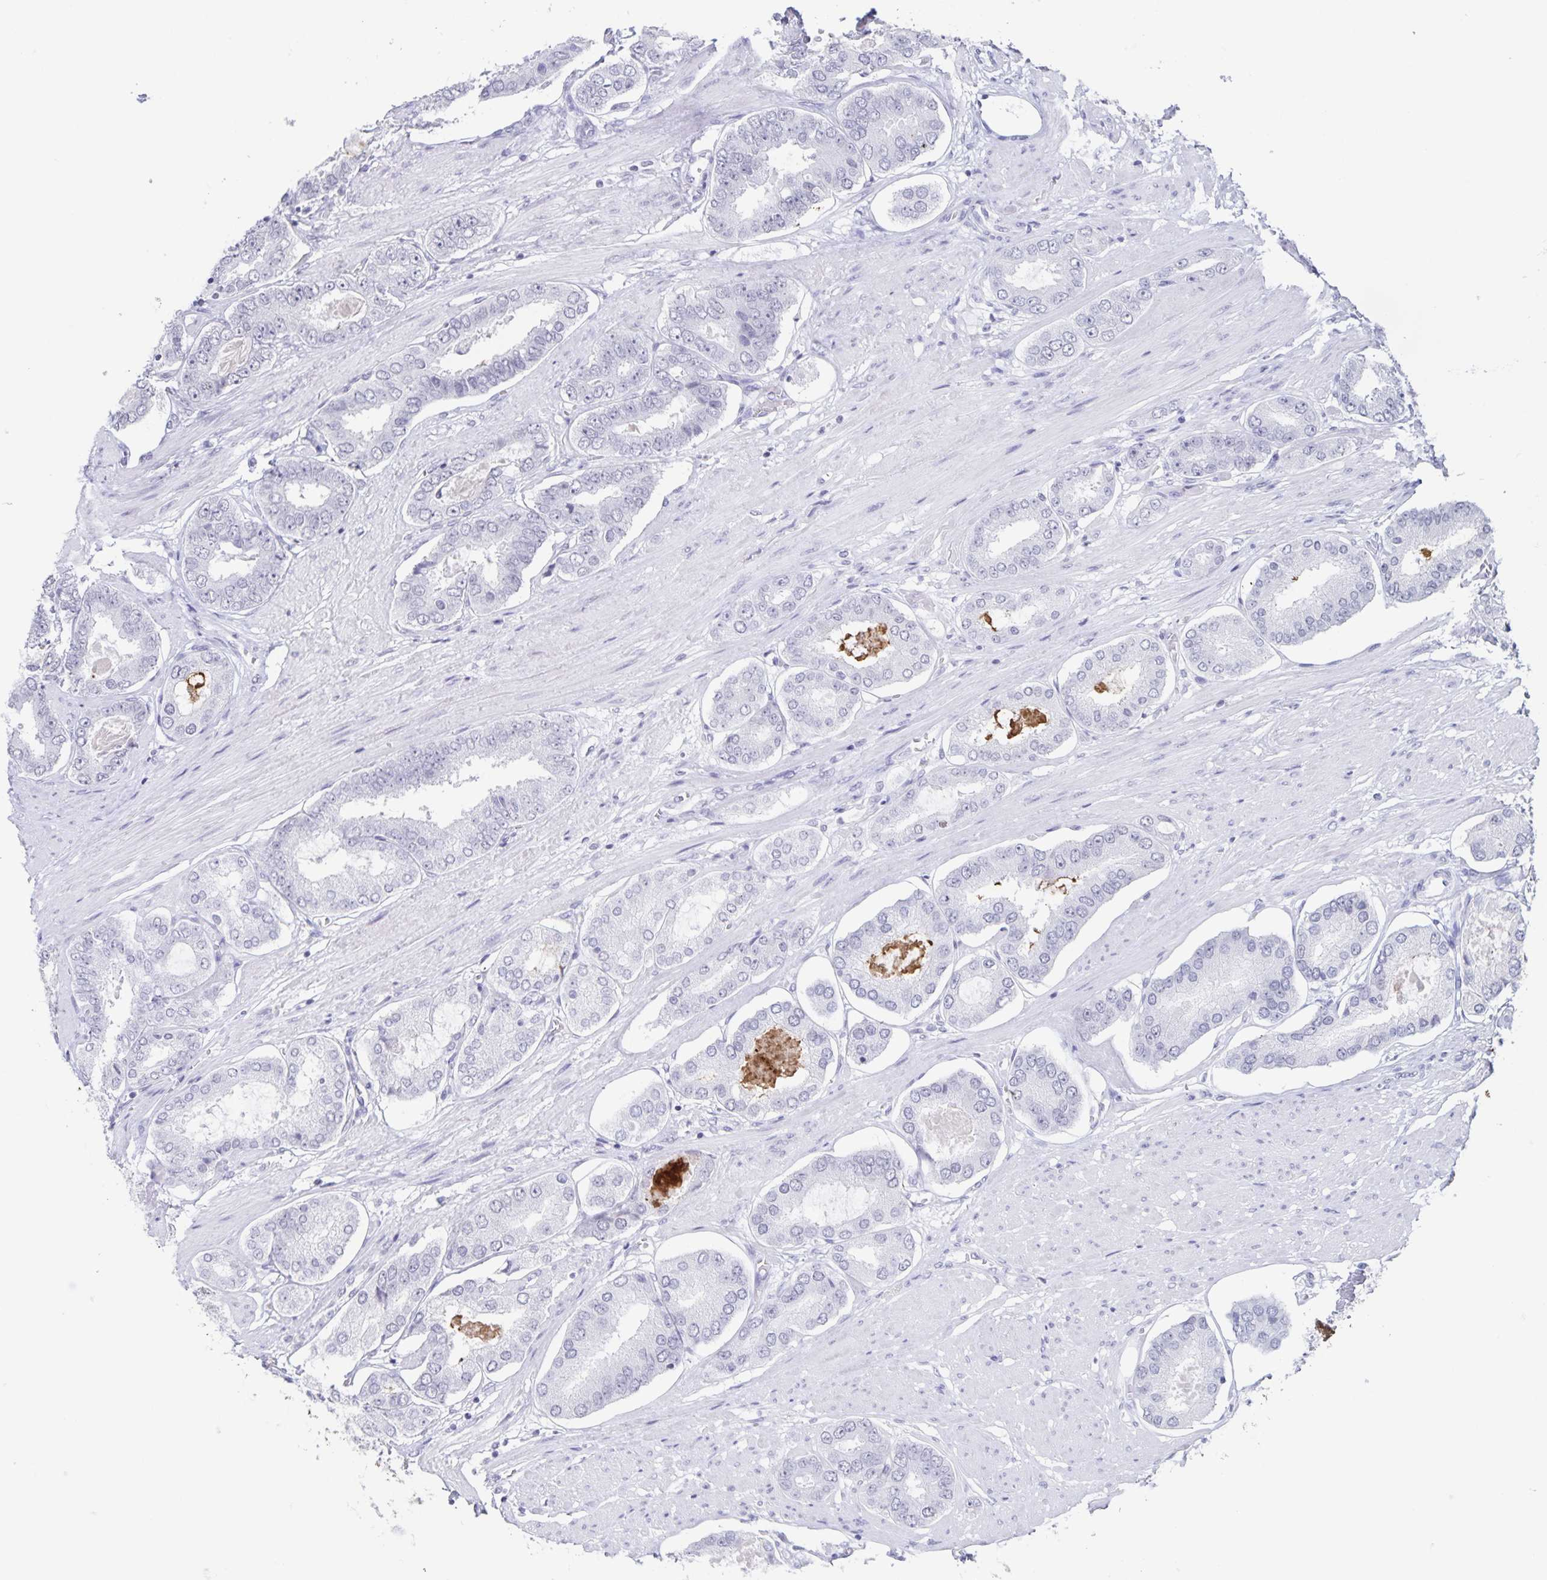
{"staining": {"intensity": "negative", "quantity": "none", "location": "none"}, "tissue": "prostate cancer", "cell_type": "Tumor cells", "image_type": "cancer", "snomed": [{"axis": "morphology", "description": "Adenocarcinoma, High grade"}, {"axis": "topography", "description": "Prostate"}], "caption": "IHC photomicrograph of neoplastic tissue: human prostate high-grade adenocarcinoma stained with DAB (3,3'-diaminobenzidine) reveals no significant protein staining in tumor cells.", "gene": "LCE6A", "patient": {"sex": "male", "age": 63}}